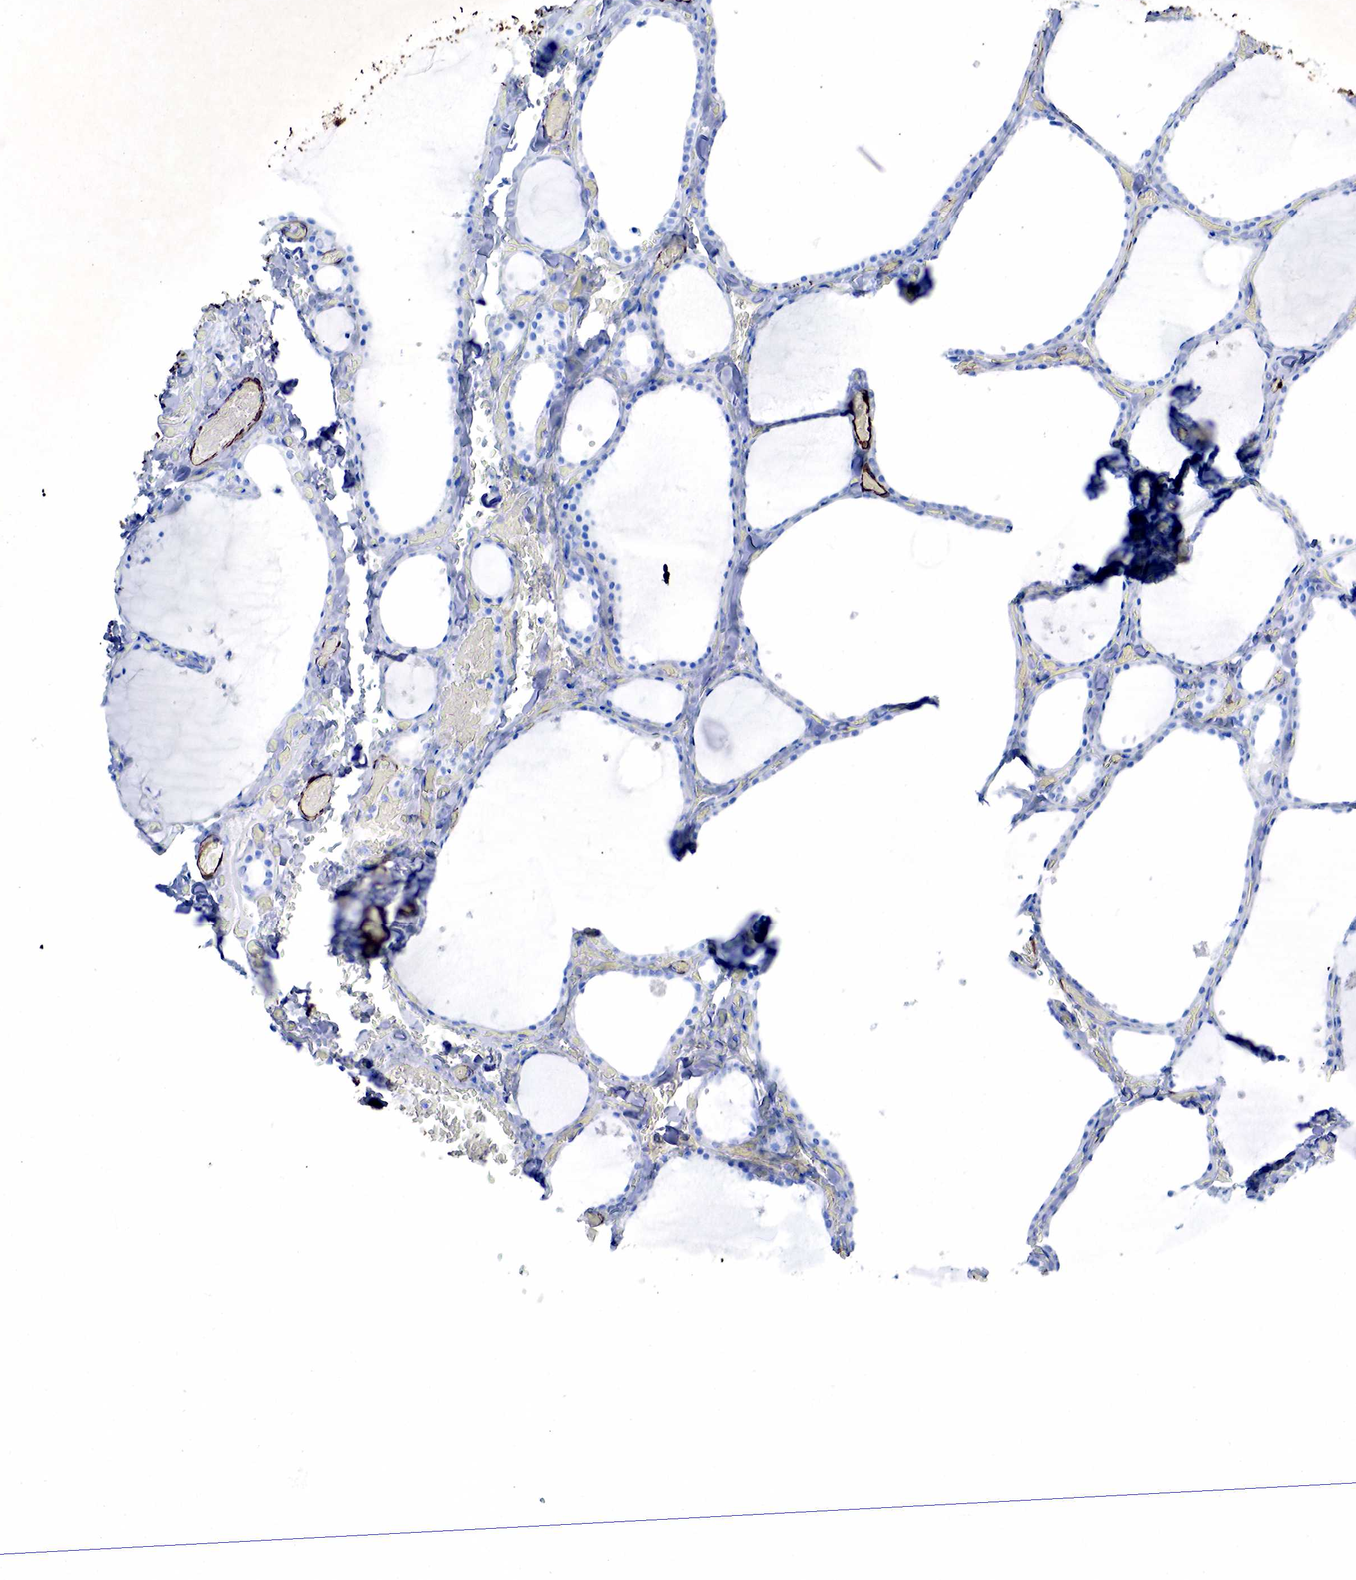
{"staining": {"intensity": "negative", "quantity": "none", "location": "none"}, "tissue": "thyroid gland", "cell_type": "Glandular cells", "image_type": "normal", "snomed": [{"axis": "morphology", "description": "Normal tissue, NOS"}, {"axis": "topography", "description": "Thyroid gland"}], "caption": "Immunohistochemical staining of unremarkable thyroid gland exhibits no significant expression in glandular cells.", "gene": "ACTA1", "patient": {"sex": "male", "age": 34}}